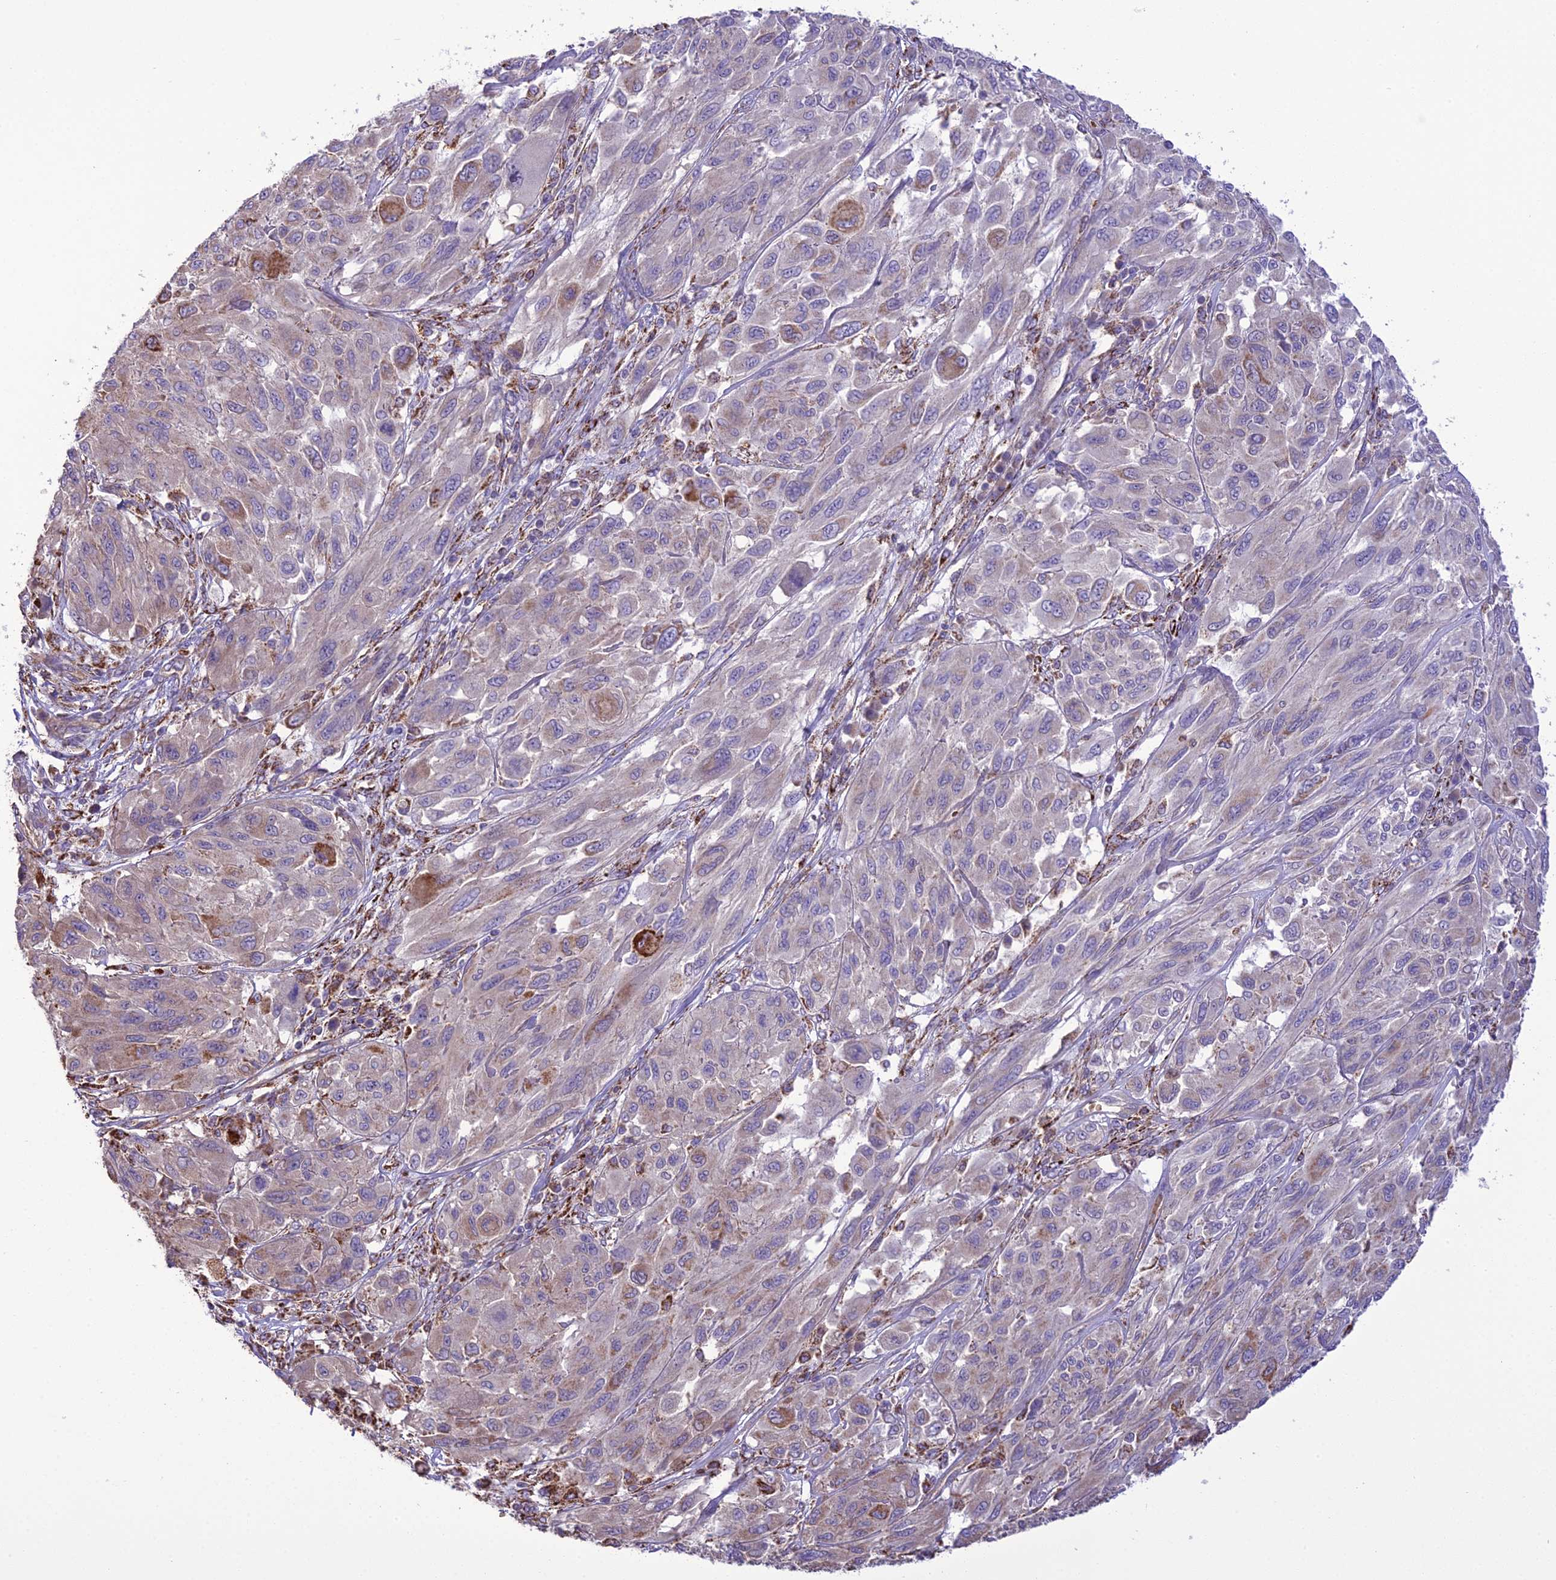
{"staining": {"intensity": "moderate", "quantity": "<25%", "location": "cytoplasmic/membranous"}, "tissue": "melanoma", "cell_type": "Tumor cells", "image_type": "cancer", "snomed": [{"axis": "morphology", "description": "Malignant melanoma, NOS"}, {"axis": "topography", "description": "Skin"}], "caption": "This is an image of immunohistochemistry staining of malignant melanoma, which shows moderate expression in the cytoplasmic/membranous of tumor cells.", "gene": "TBC1D24", "patient": {"sex": "female", "age": 91}}